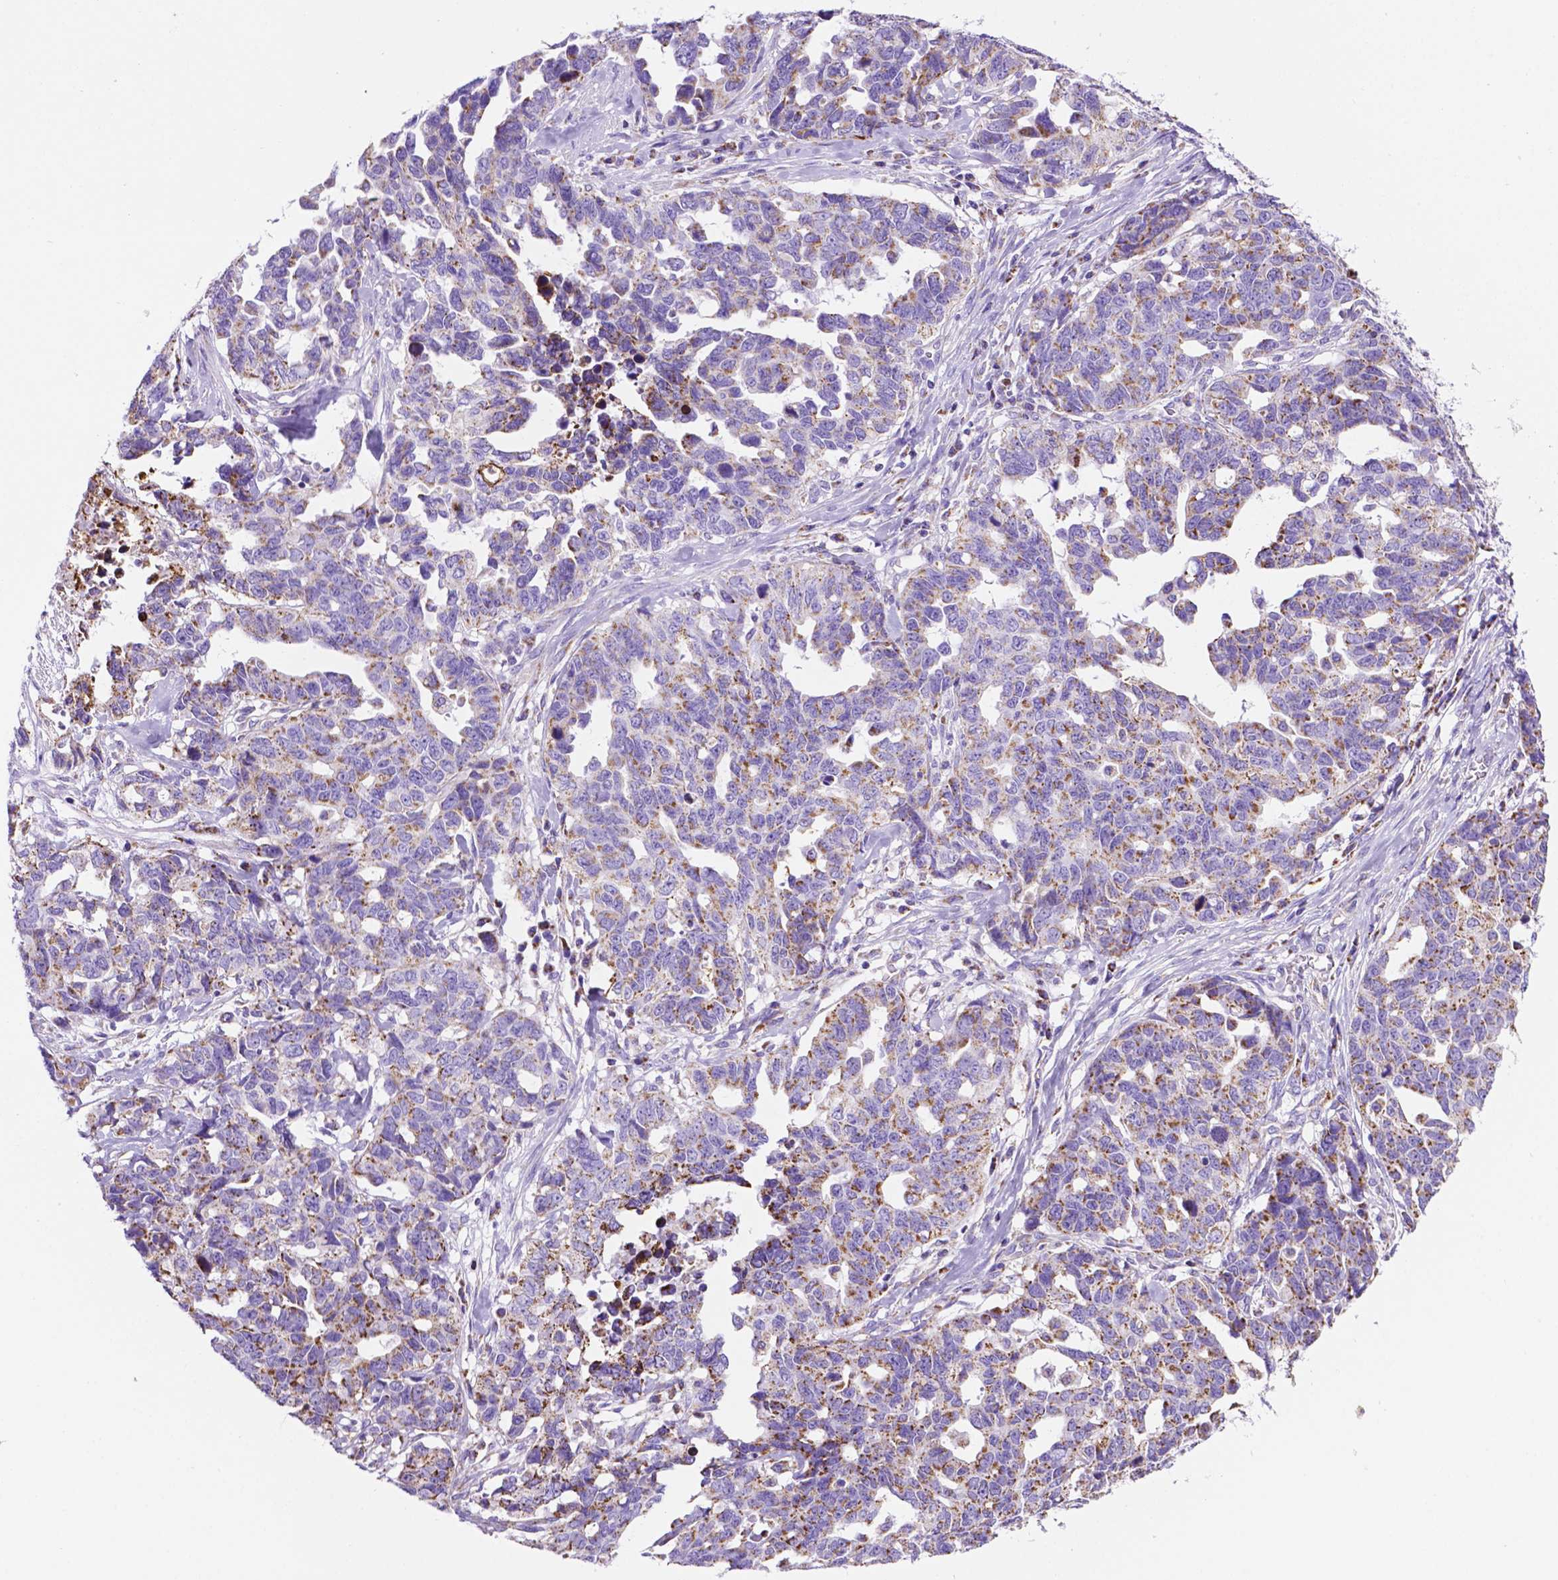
{"staining": {"intensity": "moderate", "quantity": "25%-75%", "location": "cytoplasmic/membranous"}, "tissue": "ovarian cancer", "cell_type": "Tumor cells", "image_type": "cancer", "snomed": [{"axis": "morphology", "description": "Cystadenocarcinoma, serous, NOS"}, {"axis": "topography", "description": "Ovary"}], "caption": "Immunohistochemistry of ovarian cancer exhibits medium levels of moderate cytoplasmic/membranous positivity in about 25%-75% of tumor cells. (DAB (3,3'-diaminobenzidine) IHC with brightfield microscopy, high magnification).", "gene": "GDPD5", "patient": {"sex": "female", "age": 69}}